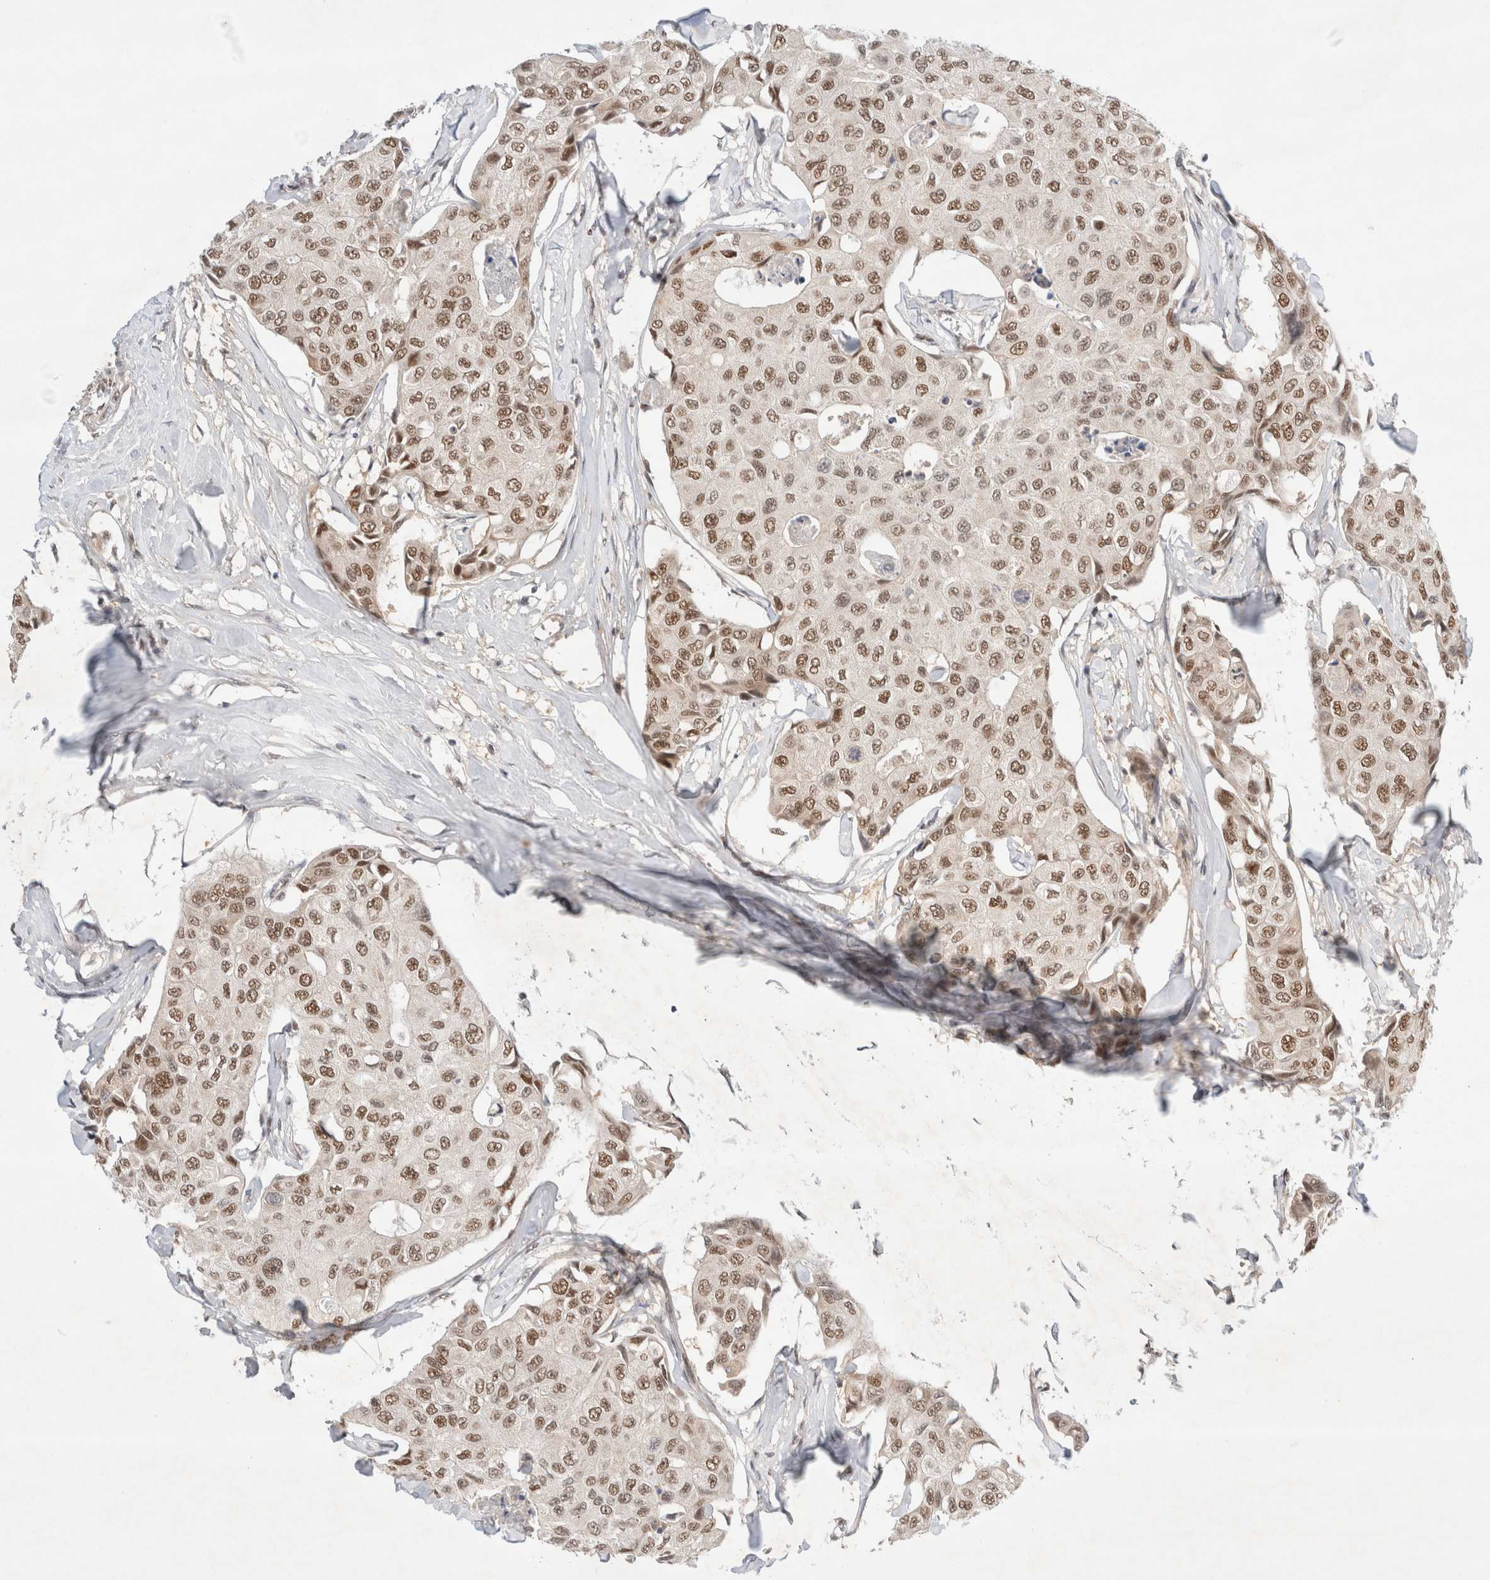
{"staining": {"intensity": "moderate", "quantity": ">75%", "location": "nuclear"}, "tissue": "breast cancer", "cell_type": "Tumor cells", "image_type": "cancer", "snomed": [{"axis": "morphology", "description": "Duct carcinoma"}, {"axis": "topography", "description": "Breast"}], "caption": "DAB immunohistochemical staining of human breast cancer (invasive ductal carcinoma) reveals moderate nuclear protein staining in approximately >75% of tumor cells.", "gene": "GTF2I", "patient": {"sex": "female", "age": 80}}